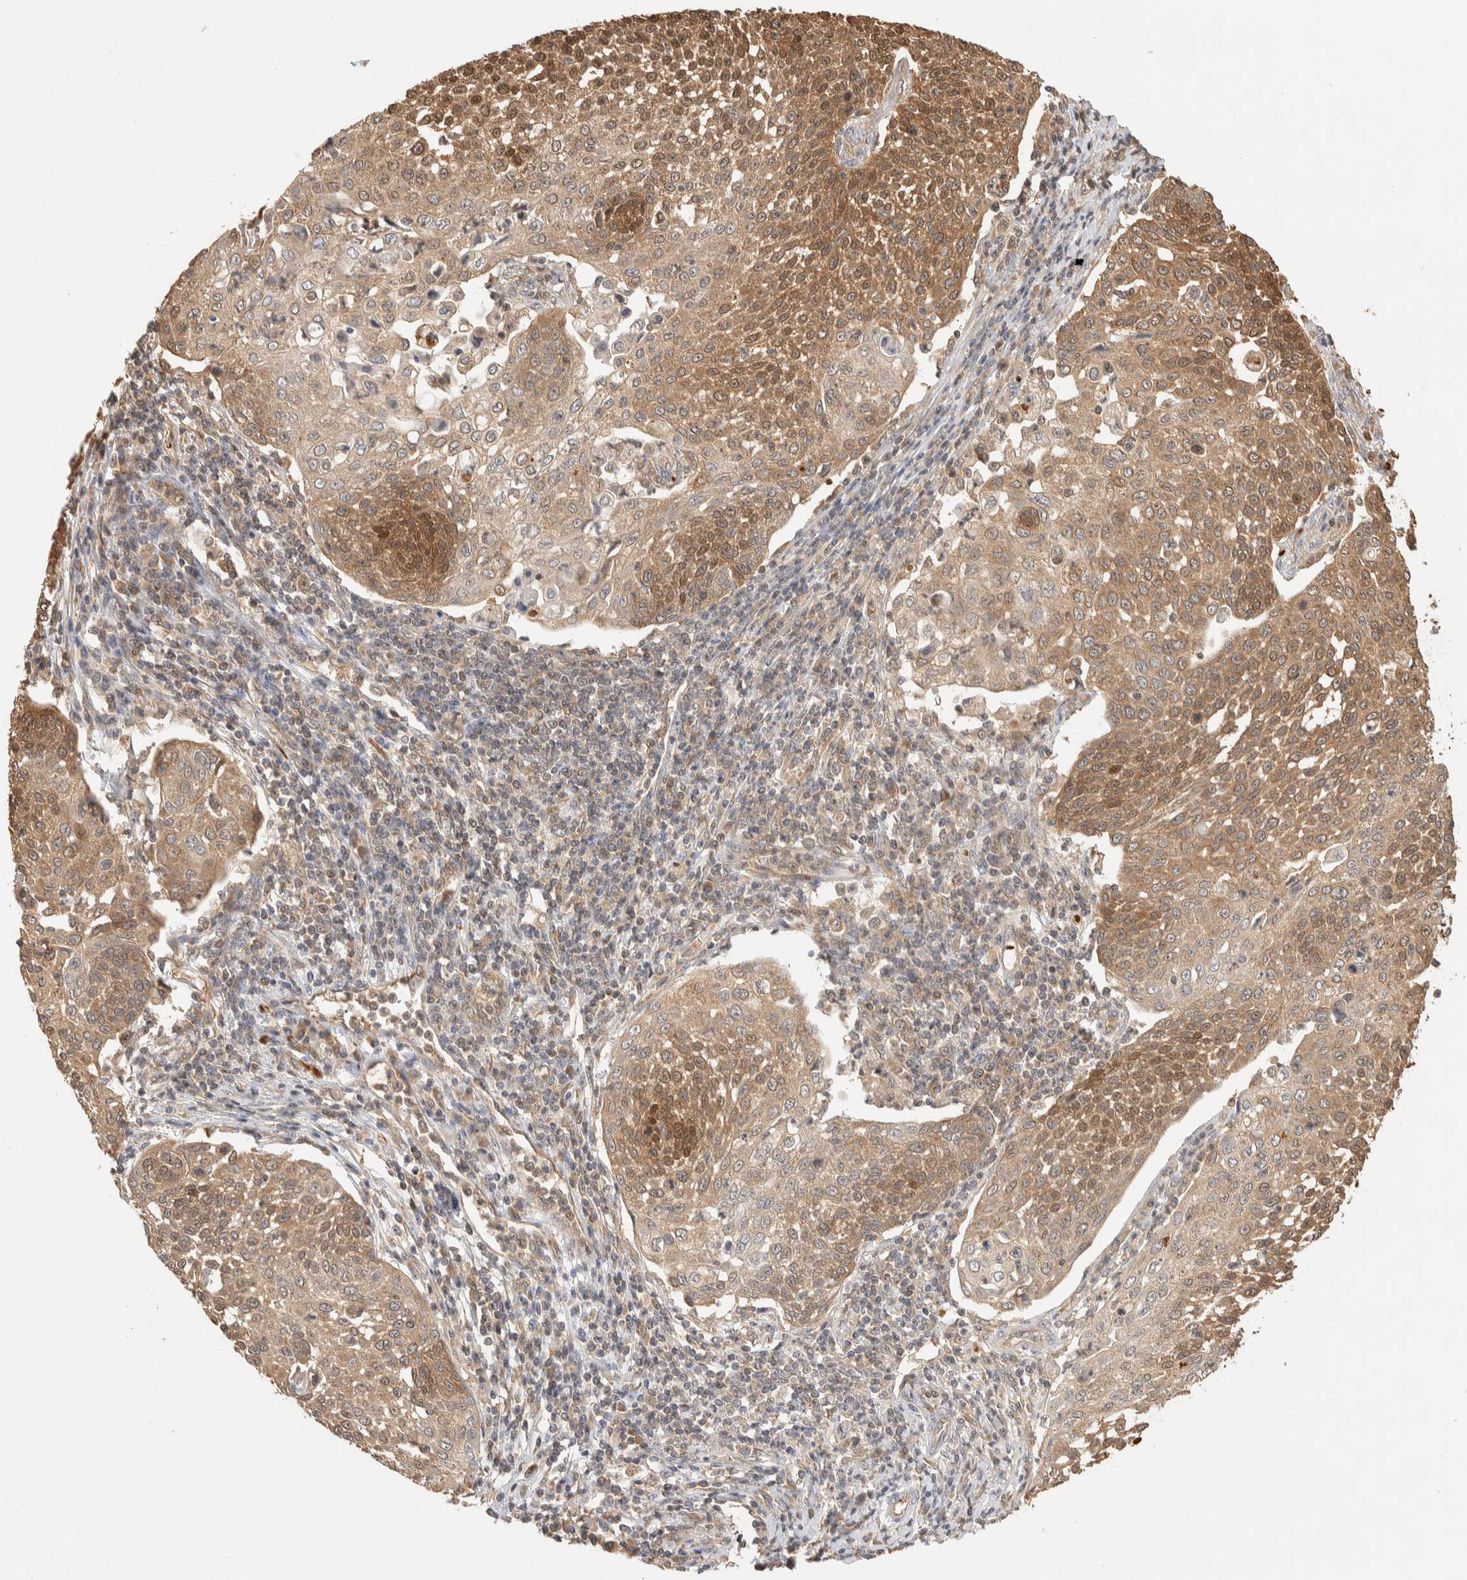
{"staining": {"intensity": "moderate", "quantity": ">75%", "location": "cytoplasmic/membranous"}, "tissue": "cervical cancer", "cell_type": "Tumor cells", "image_type": "cancer", "snomed": [{"axis": "morphology", "description": "Squamous cell carcinoma, NOS"}, {"axis": "topography", "description": "Cervix"}], "caption": "Immunohistochemistry (IHC) (DAB (3,3'-diaminobenzidine)) staining of cervical cancer demonstrates moderate cytoplasmic/membranous protein positivity in approximately >75% of tumor cells. (Stains: DAB in brown, nuclei in blue, Microscopy: brightfield microscopy at high magnification).", "gene": "TTI2", "patient": {"sex": "female", "age": 34}}